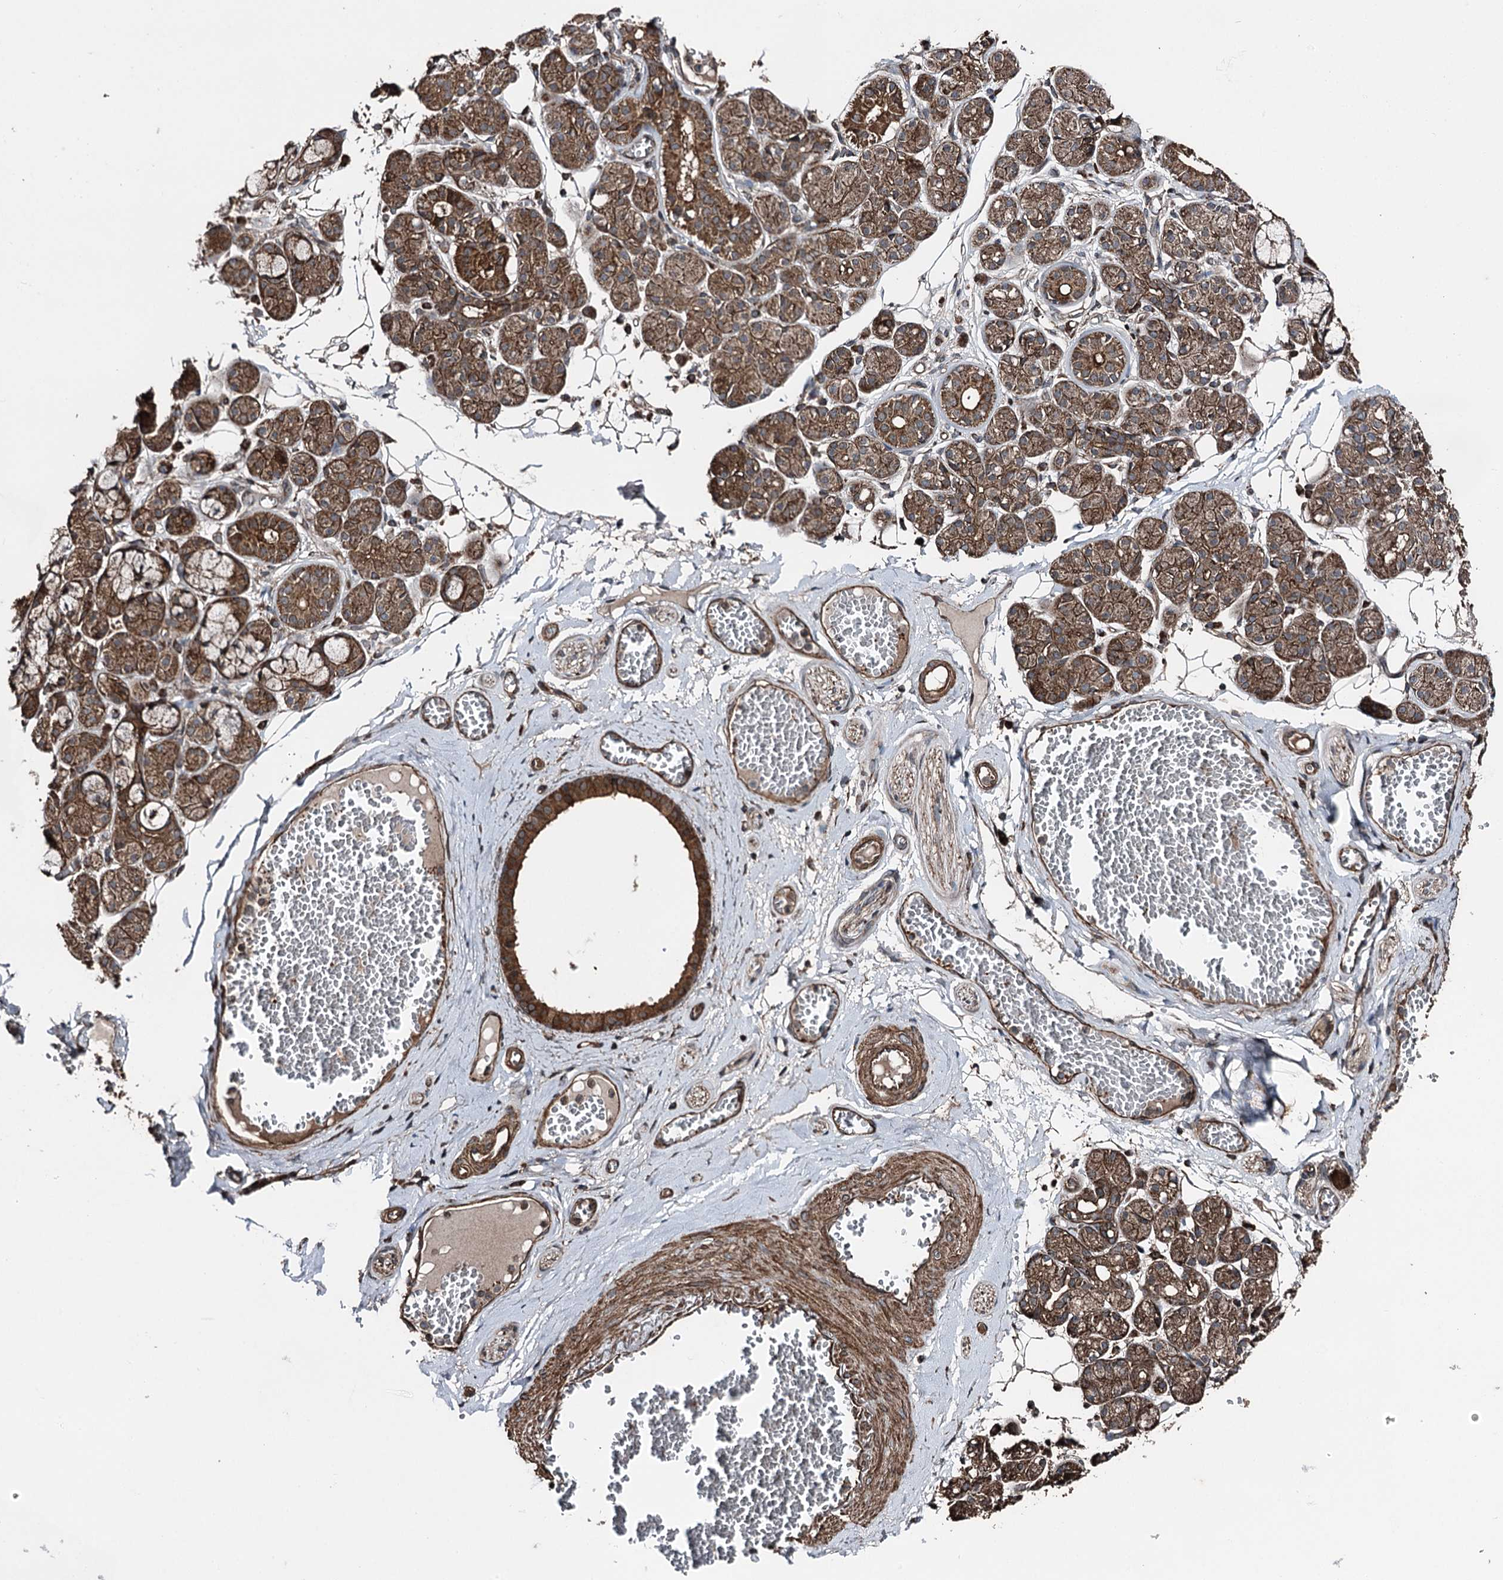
{"staining": {"intensity": "strong", "quantity": ">75%", "location": "cytoplasmic/membranous"}, "tissue": "salivary gland", "cell_type": "Glandular cells", "image_type": "normal", "snomed": [{"axis": "morphology", "description": "Normal tissue, NOS"}, {"axis": "topography", "description": "Salivary gland"}], "caption": "Glandular cells demonstrate high levels of strong cytoplasmic/membranous expression in about >75% of cells in unremarkable human salivary gland. The staining is performed using DAB (3,3'-diaminobenzidine) brown chromogen to label protein expression. The nuclei are counter-stained blue using hematoxylin.", "gene": "ITFG2", "patient": {"sex": "male", "age": 63}}